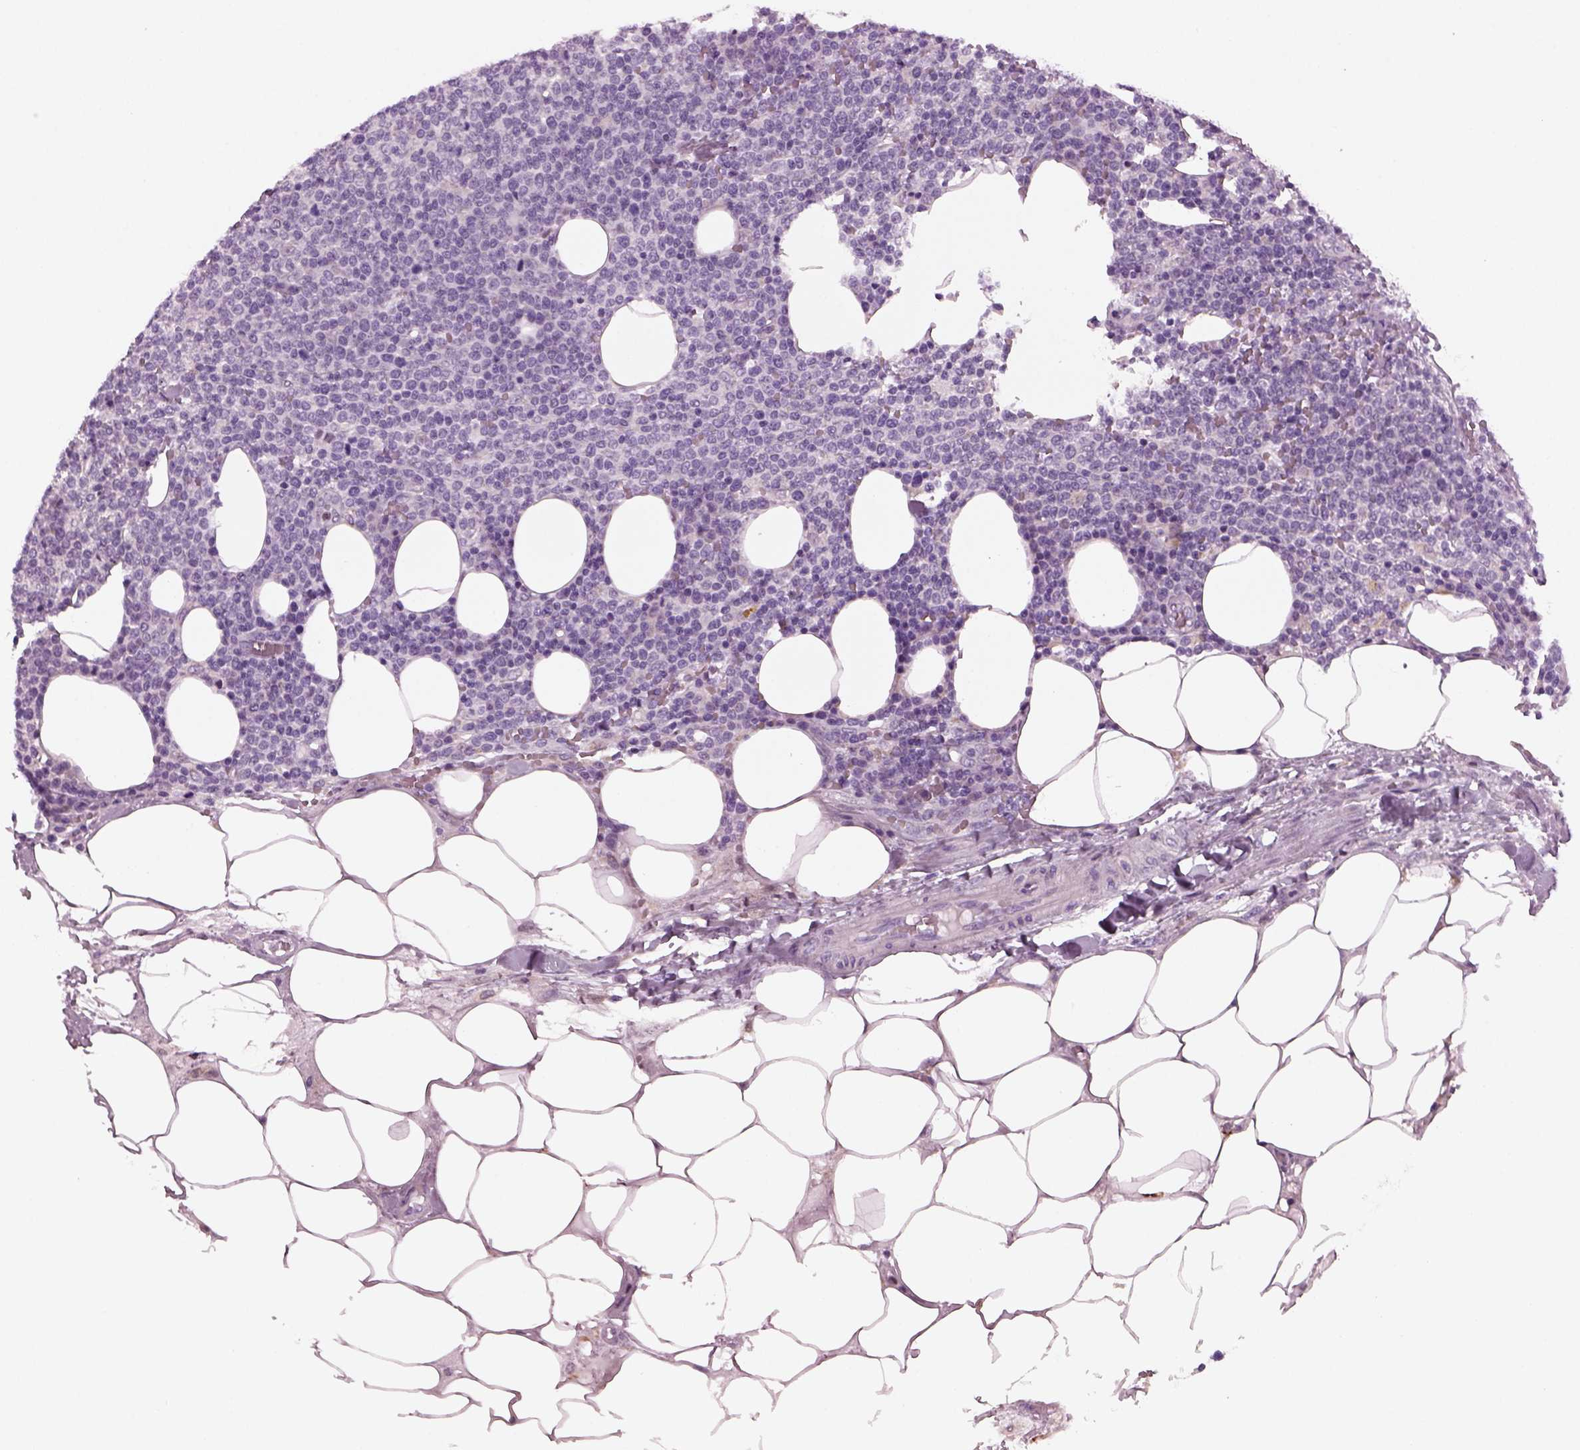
{"staining": {"intensity": "negative", "quantity": "none", "location": "none"}, "tissue": "lymphoma", "cell_type": "Tumor cells", "image_type": "cancer", "snomed": [{"axis": "morphology", "description": "Malignant lymphoma, non-Hodgkin's type, High grade"}, {"axis": "topography", "description": "Lymph node"}], "caption": "The photomicrograph displays no significant staining in tumor cells of malignant lymphoma, non-Hodgkin's type (high-grade).", "gene": "PRR9", "patient": {"sex": "male", "age": 61}}